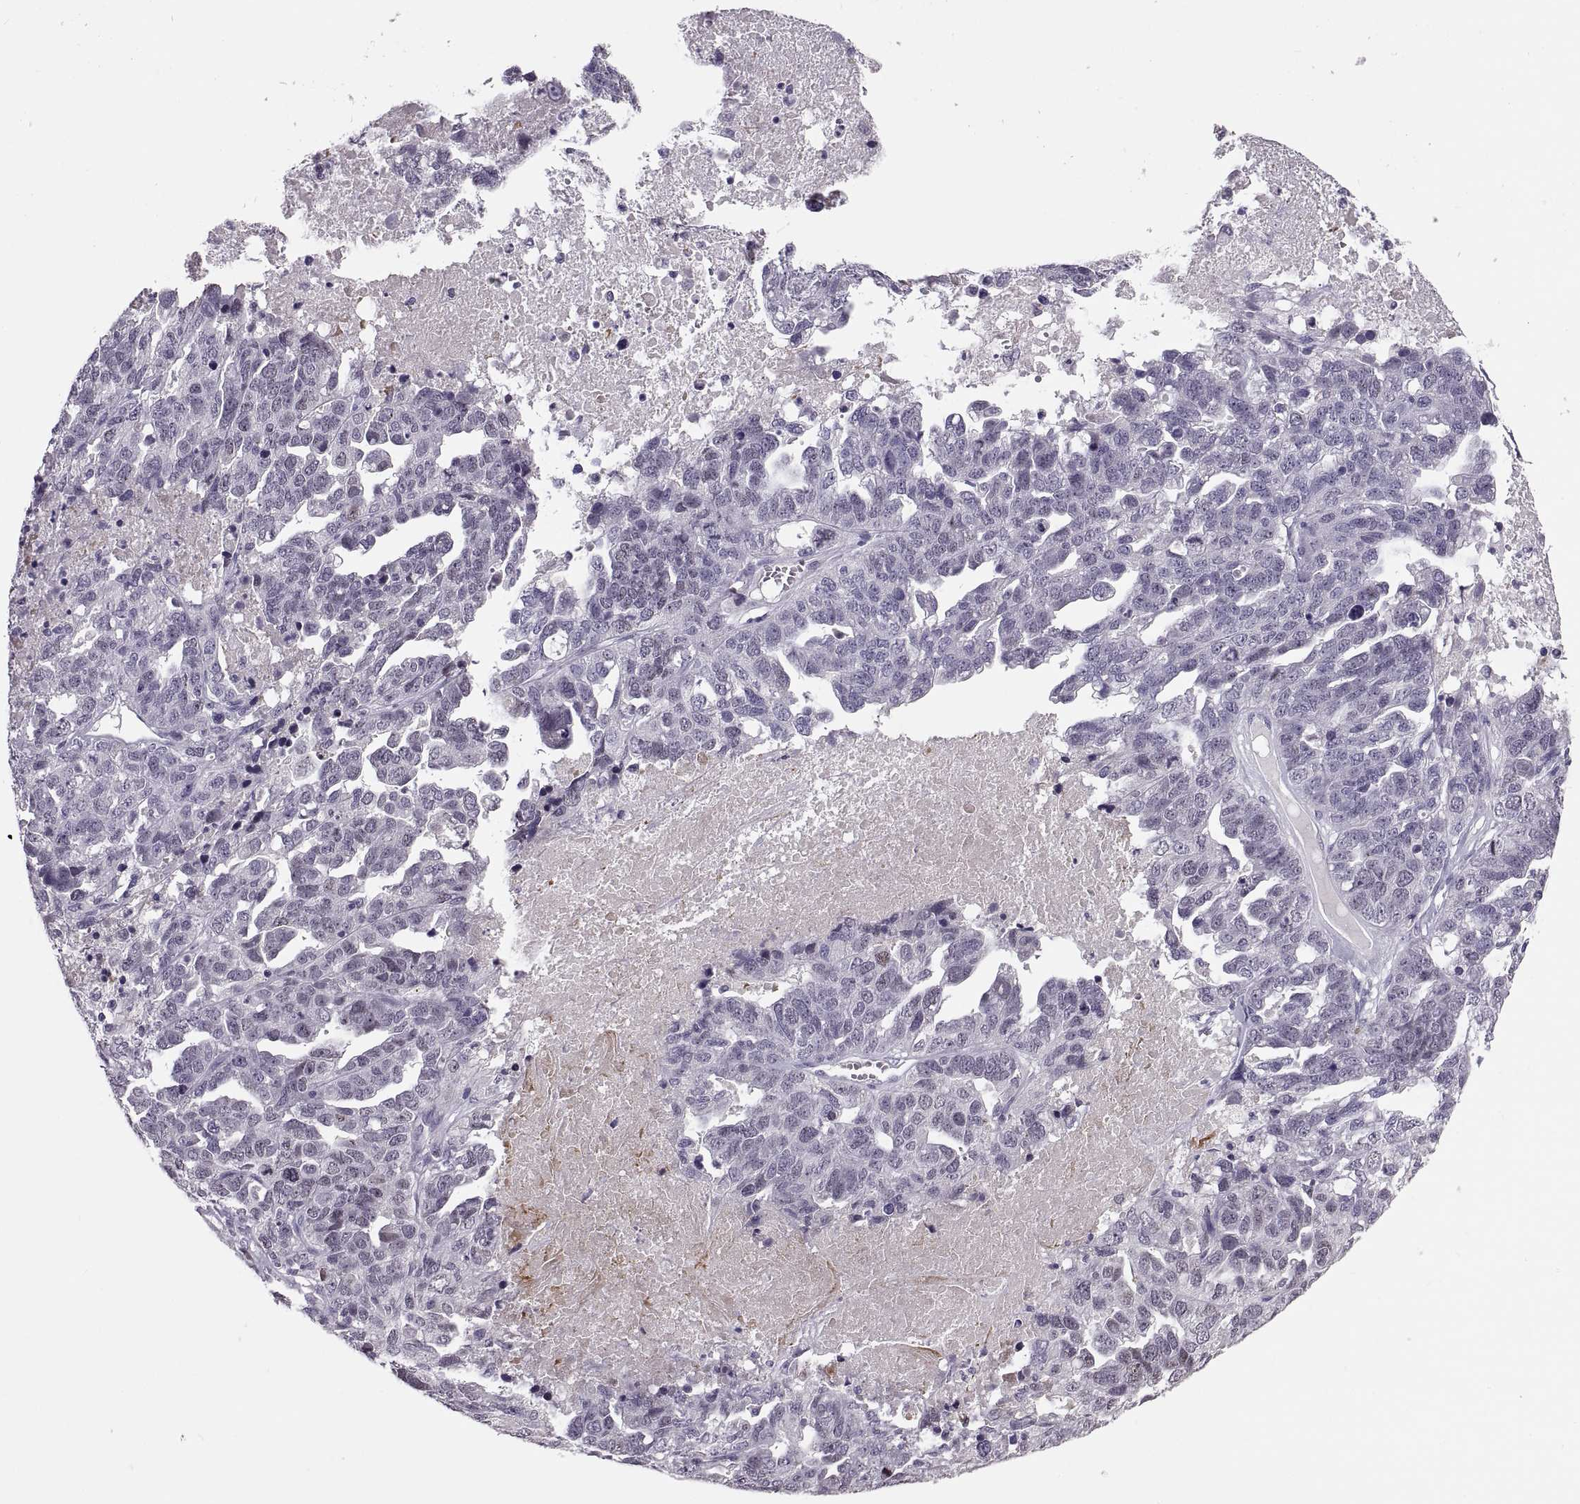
{"staining": {"intensity": "negative", "quantity": "none", "location": "none"}, "tissue": "ovarian cancer", "cell_type": "Tumor cells", "image_type": "cancer", "snomed": [{"axis": "morphology", "description": "Cystadenocarcinoma, serous, NOS"}, {"axis": "topography", "description": "Ovary"}], "caption": "Histopathology image shows no significant protein staining in tumor cells of ovarian cancer (serous cystadenocarcinoma).", "gene": "MAGEB18", "patient": {"sex": "female", "age": 71}}